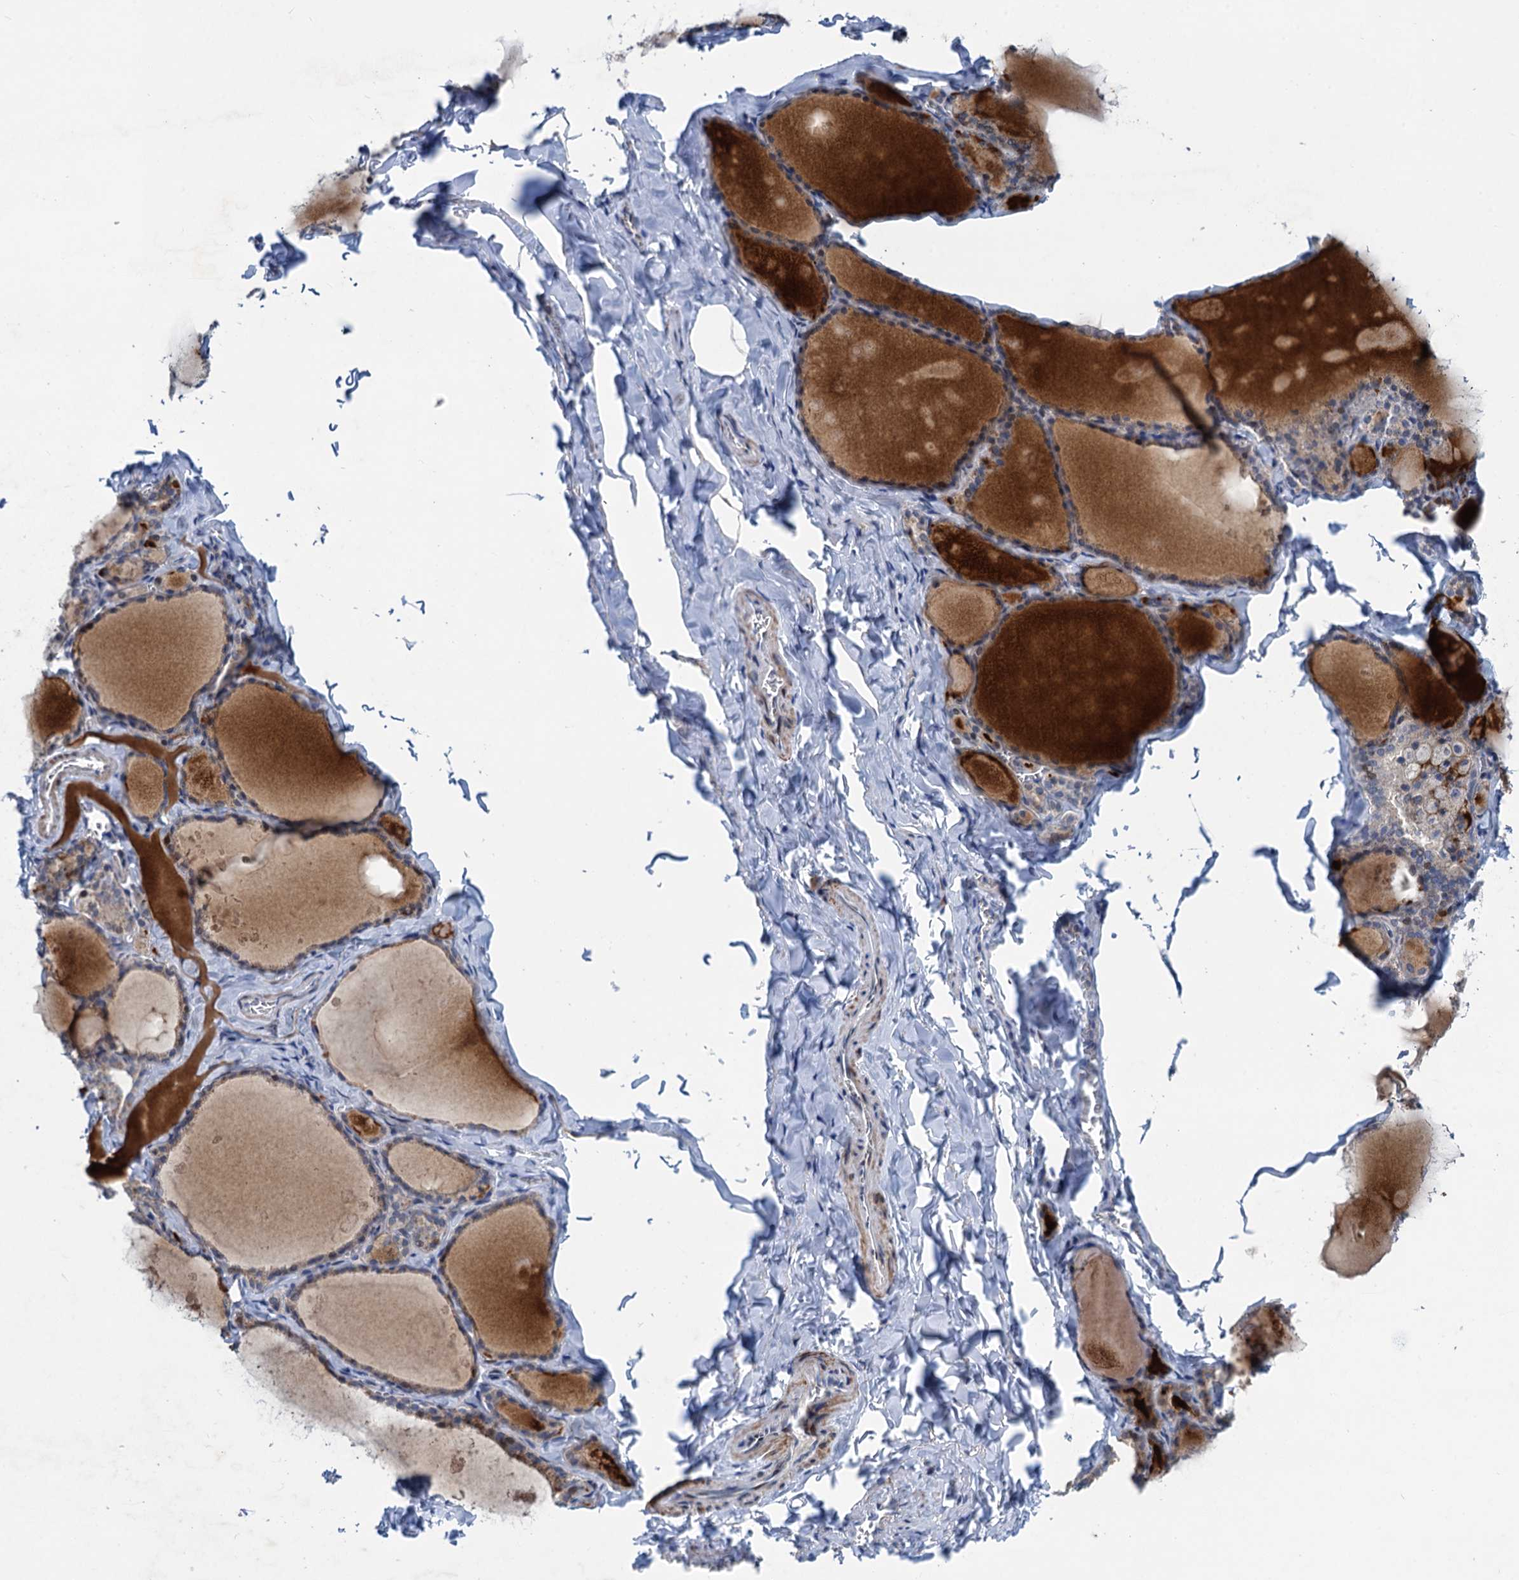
{"staining": {"intensity": "moderate", "quantity": "<25%", "location": "nuclear"}, "tissue": "thyroid gland", "cell_type": "Glandular cells", "image_type": "normal", "snomed": [{"axis": "morphology", "description": "Normal tissue, NOS"}, {"axis": "topography", "description": "Thyroid gland"}], "caption": "This micrograph displays IHC staining of normal human thyroid gland, with low moderate nuclear staining in about <25% of glandular cells.", "gene": "ESYT3", "patient": {"sex": "male", "age": 56}}